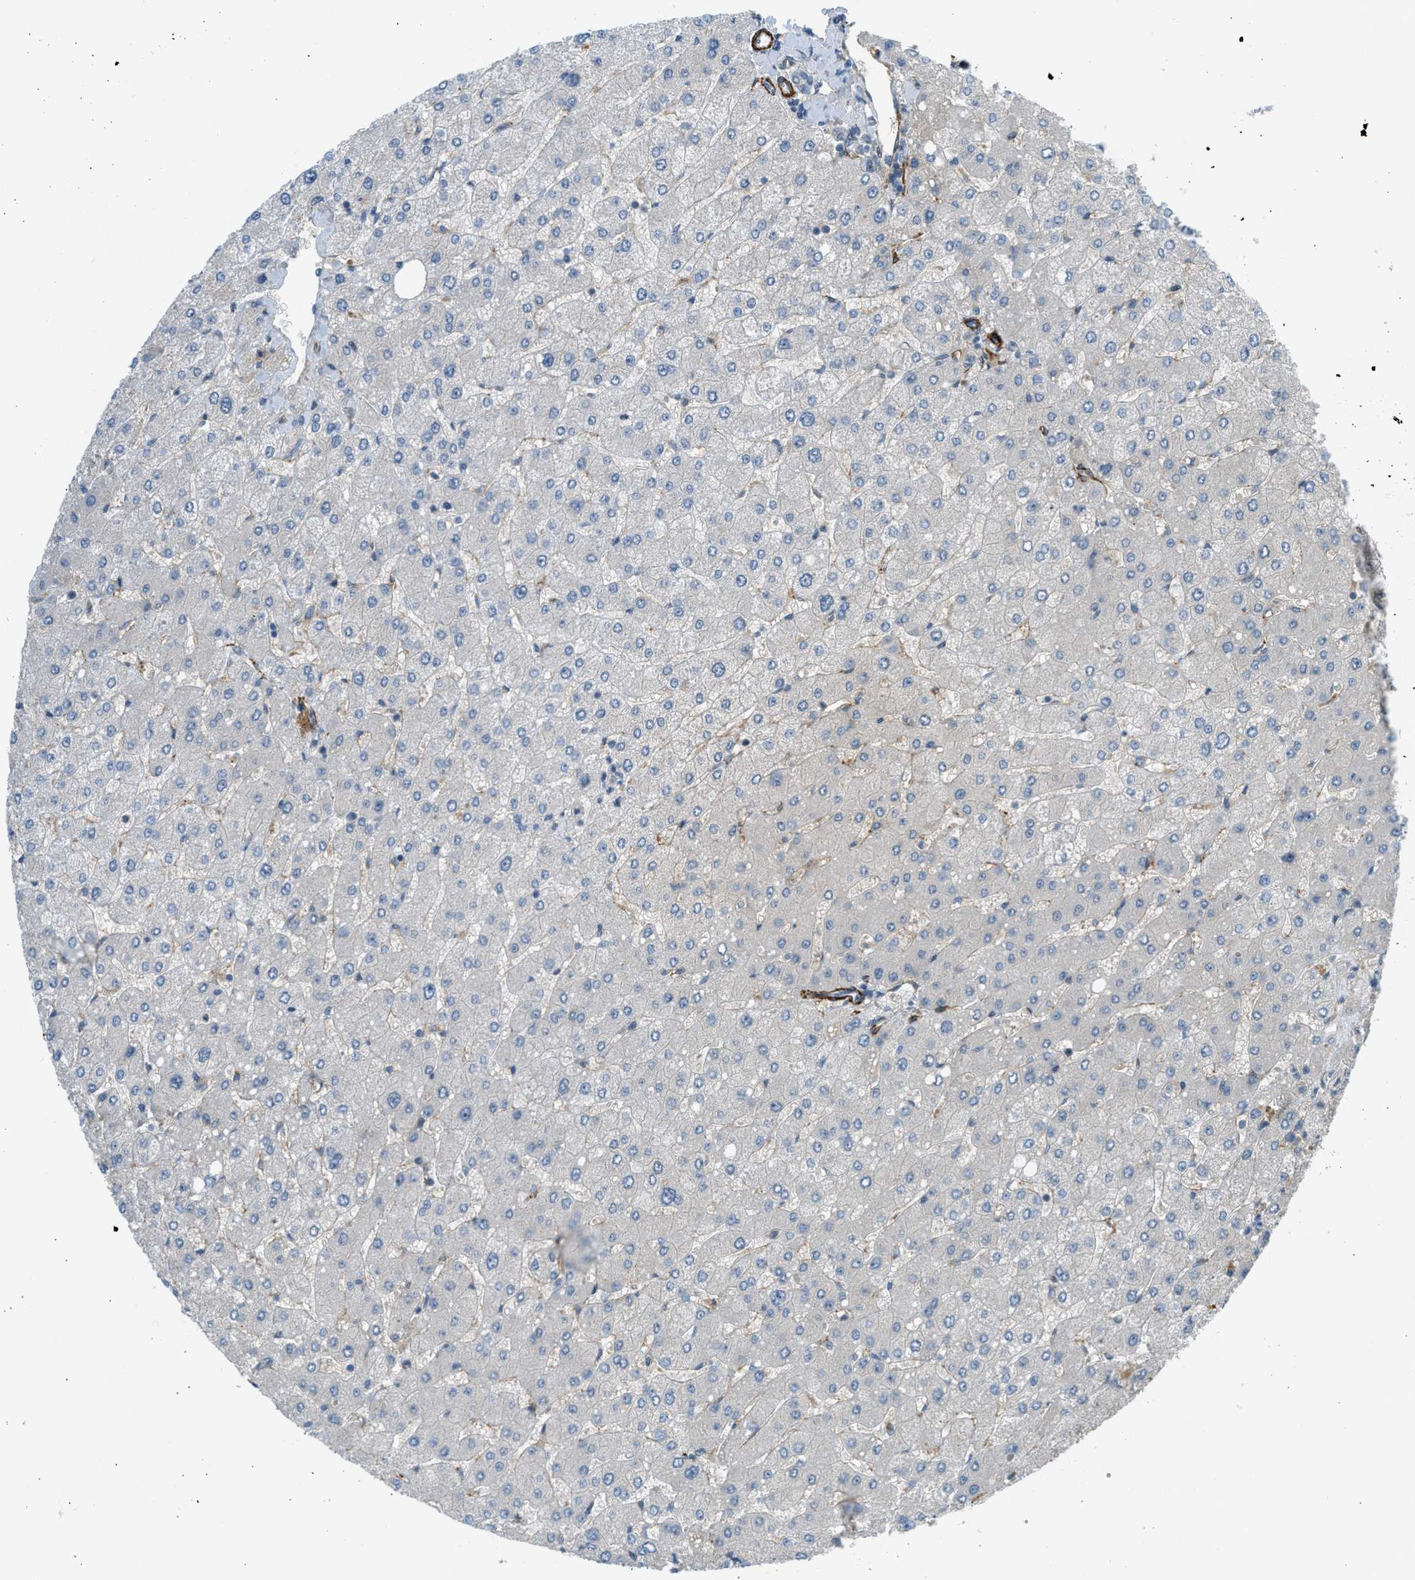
{"staining": {"intensity": "negative", "quantity": "none", "location": "none"}, "tissue": "liver", "cell_type": "Cholangiocytes", "image_type": "normal", "snomed": [{"axis": "morphology", "description": "Normal tissue, NOS"}, {"axis": "topography", "description": "Liver"}], "caption": "Cholangiocytes show no significant positivity in benign liver. The staining was performed using DAB to visualize the protein expression in brown, while the nuclei were stained in blue with hematoxylin (Magnification: 20x).", "gene": "EDNRA", "patient": {"sex": "male", "age": 55}}